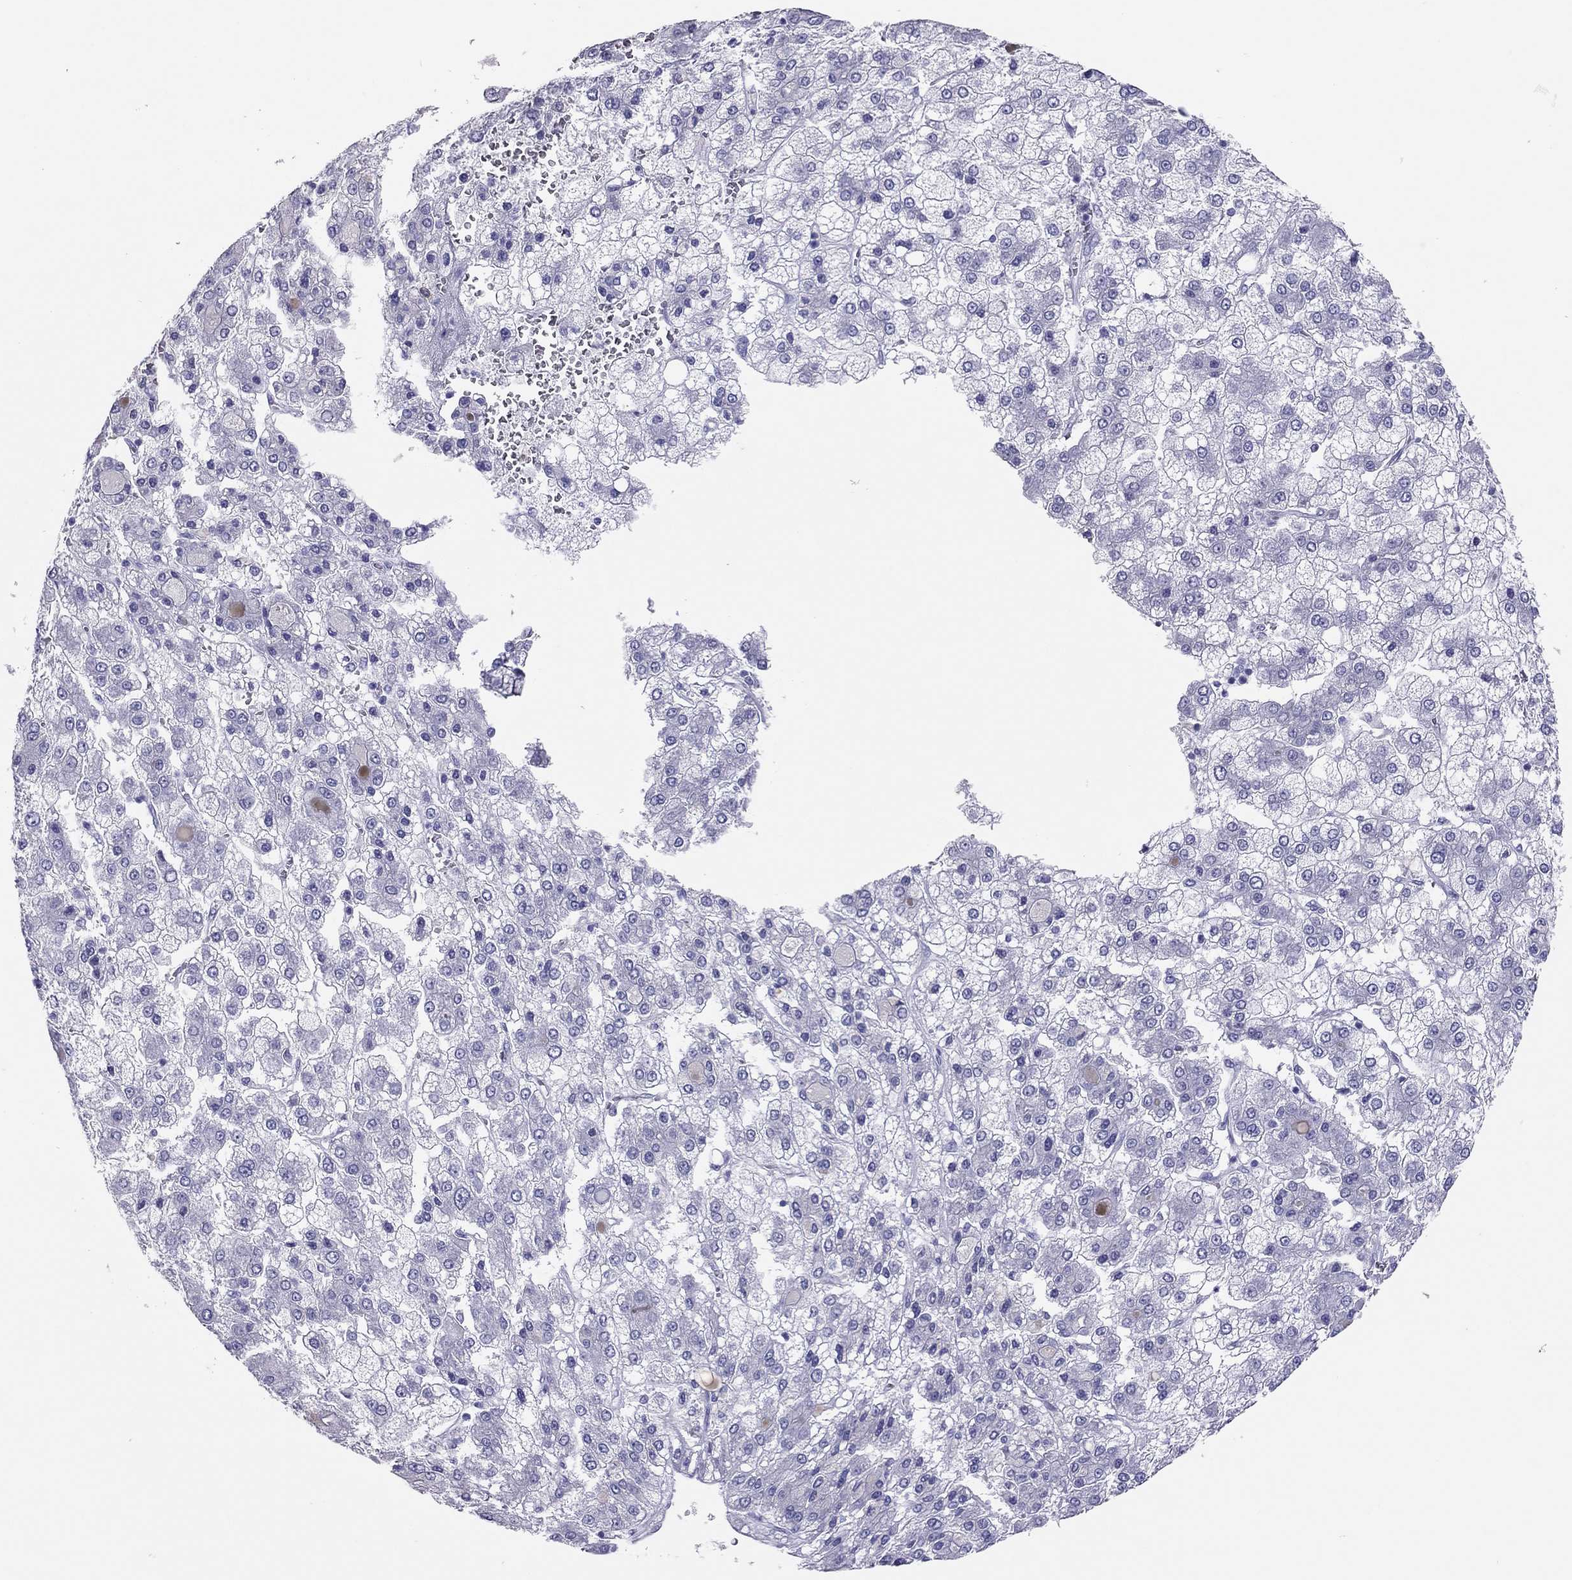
{"staining": {"intensity": "negative", "quantity": "none", "location": "none"}, "tissue": "liver cancer", "cell_type": "Tumor cells", "image_type": "cancer", "snomed": [{"axis": "morphology", "description": "Carcinoma, Hepatocellular, NOS"}, {"axis": "topography", "description": "Liver"}], "caption": "An IHC photomicrograph of liver hepatocellular carcinoma is shown. There is no staining in tumor cells of liver hepatocellular carcinoma.", "gene": "TSHB", "patient": {"sex": "male", "age": 73}}